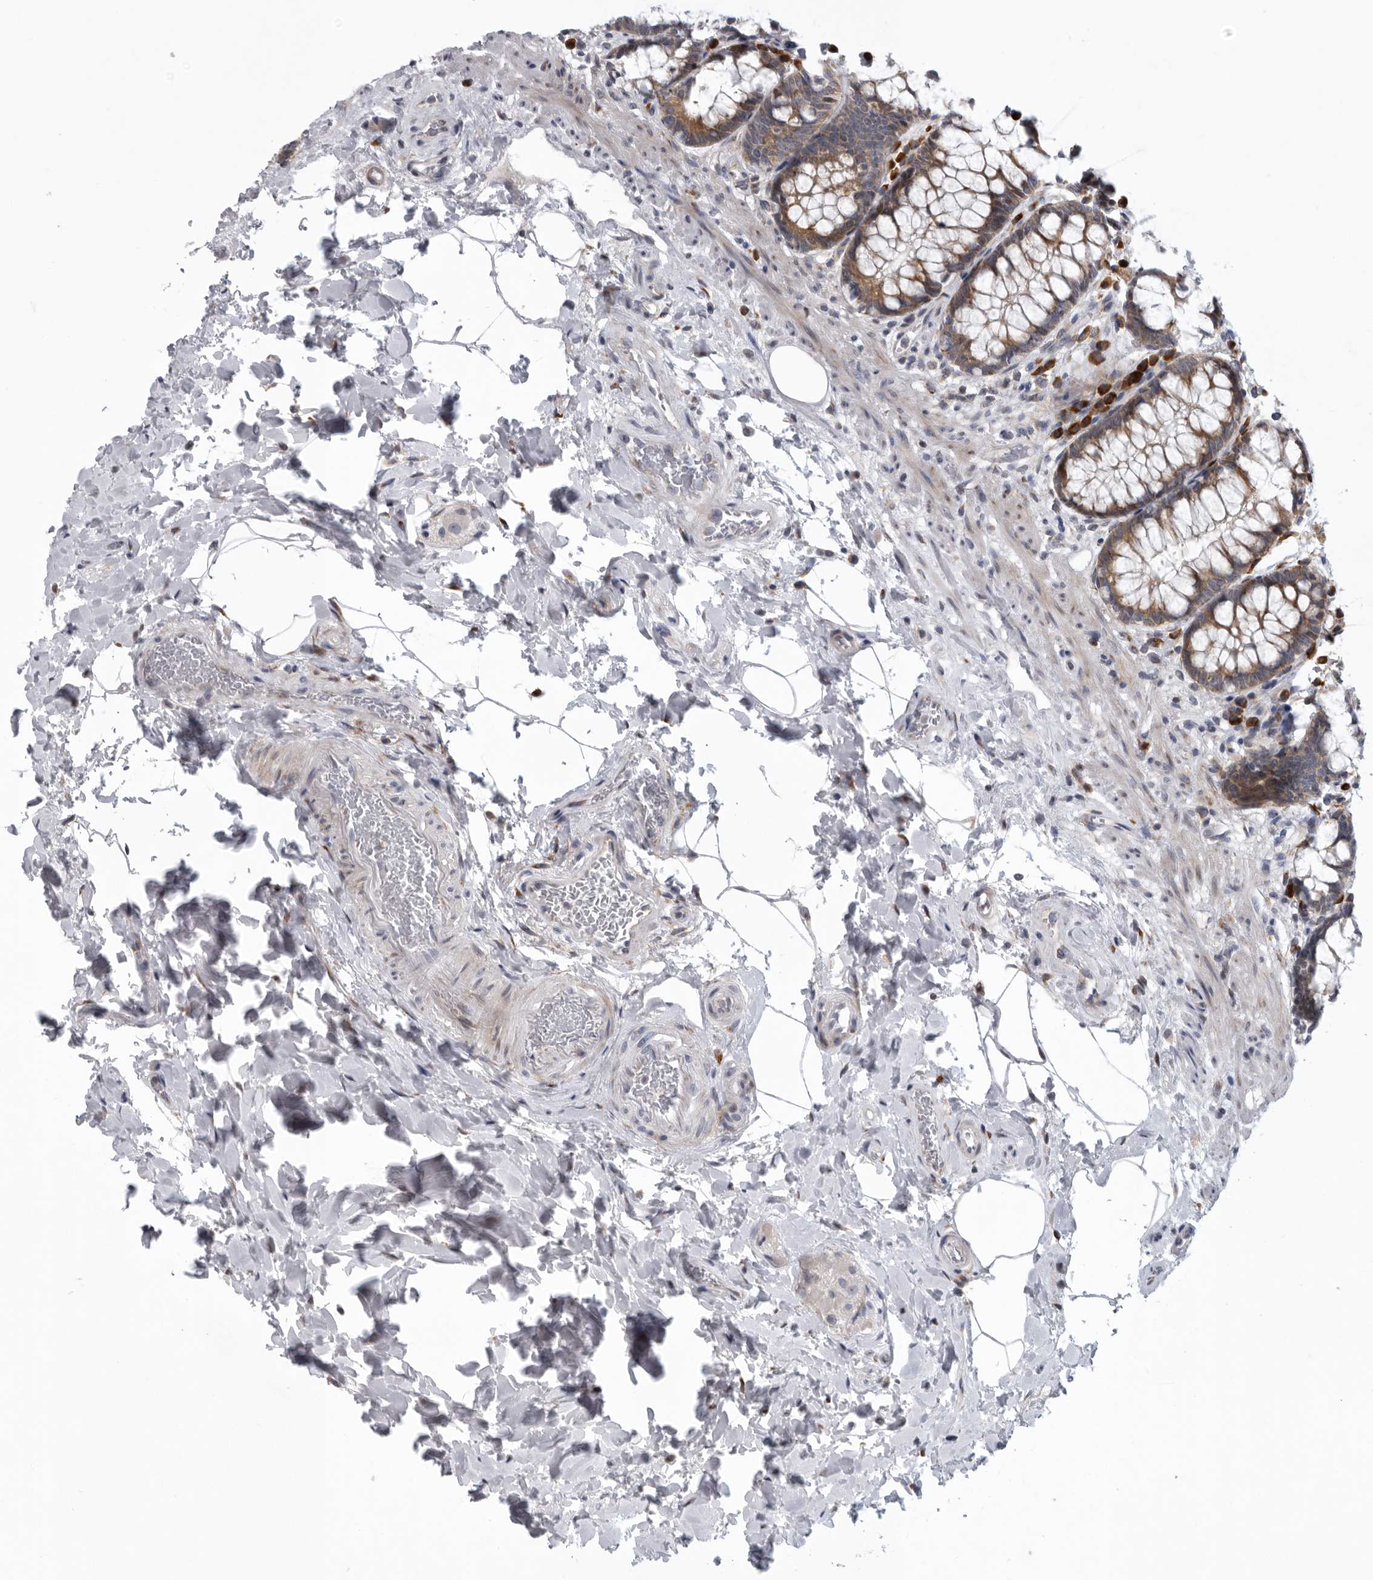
{"staining": {"intensity": "strong", "quantity": ">75%", "location": "cytoplasmic/membranous"}, "tissue": "rectum", "cell_type": "Glandular cells", "image_type": "normal", "snomed": [{"axis": "morphology", "description": "Normal tissue, NOS"}, {"axis": "topography", "description": "Rectum"}], "caption": "Immunohistochemistry (IHC) photomicrograph of normal rectum: human rectum stained using immunohistochemistry (IHC) shows high levels of strong protein expression localized specifically in the cytoplasmic/membranous of glandular cells, appearing as a cytoplasmic/membranous brown color.", "gene": "USP24", "patient": {"sex": "male", "age": 64}}